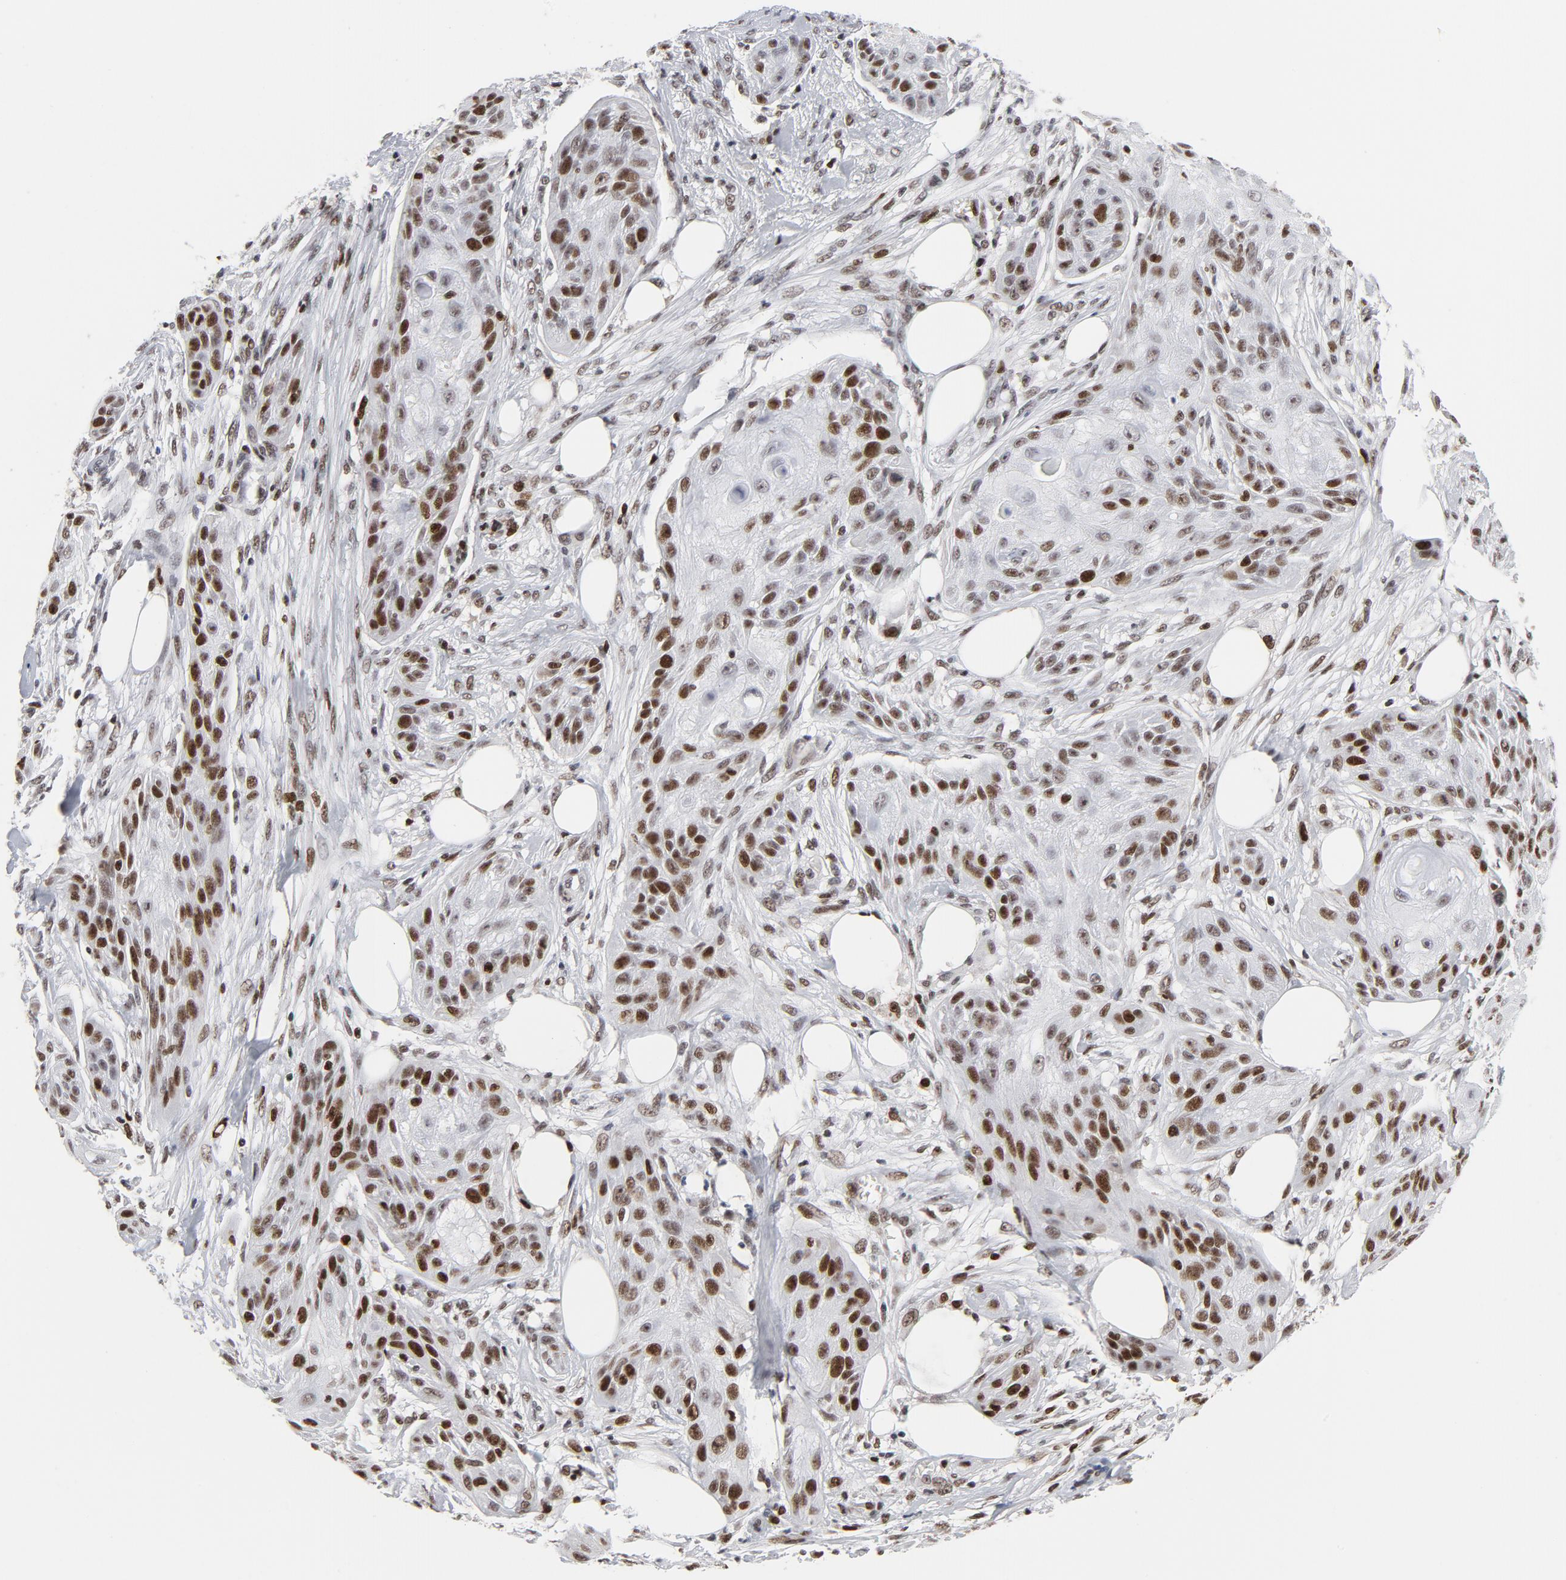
{"staining": {"intensity": "moderate", "quantity": "25%-75%", "location": "nuclear"}, "tissue": "skin cancer", "cell_type": "Tumor cells", "image_type": "cancer", "snomed": [{"axis": "morphology", "description": "Squamous cell carcinoma, NOS"}, {"axis": "topography", "description": "Skin"}], "caption": "Human skin cancer stained with a protein marker shows moderate staining in tumor cells.", "gene": "RFC4", "patient": {"sex": "female", "age": 88}}